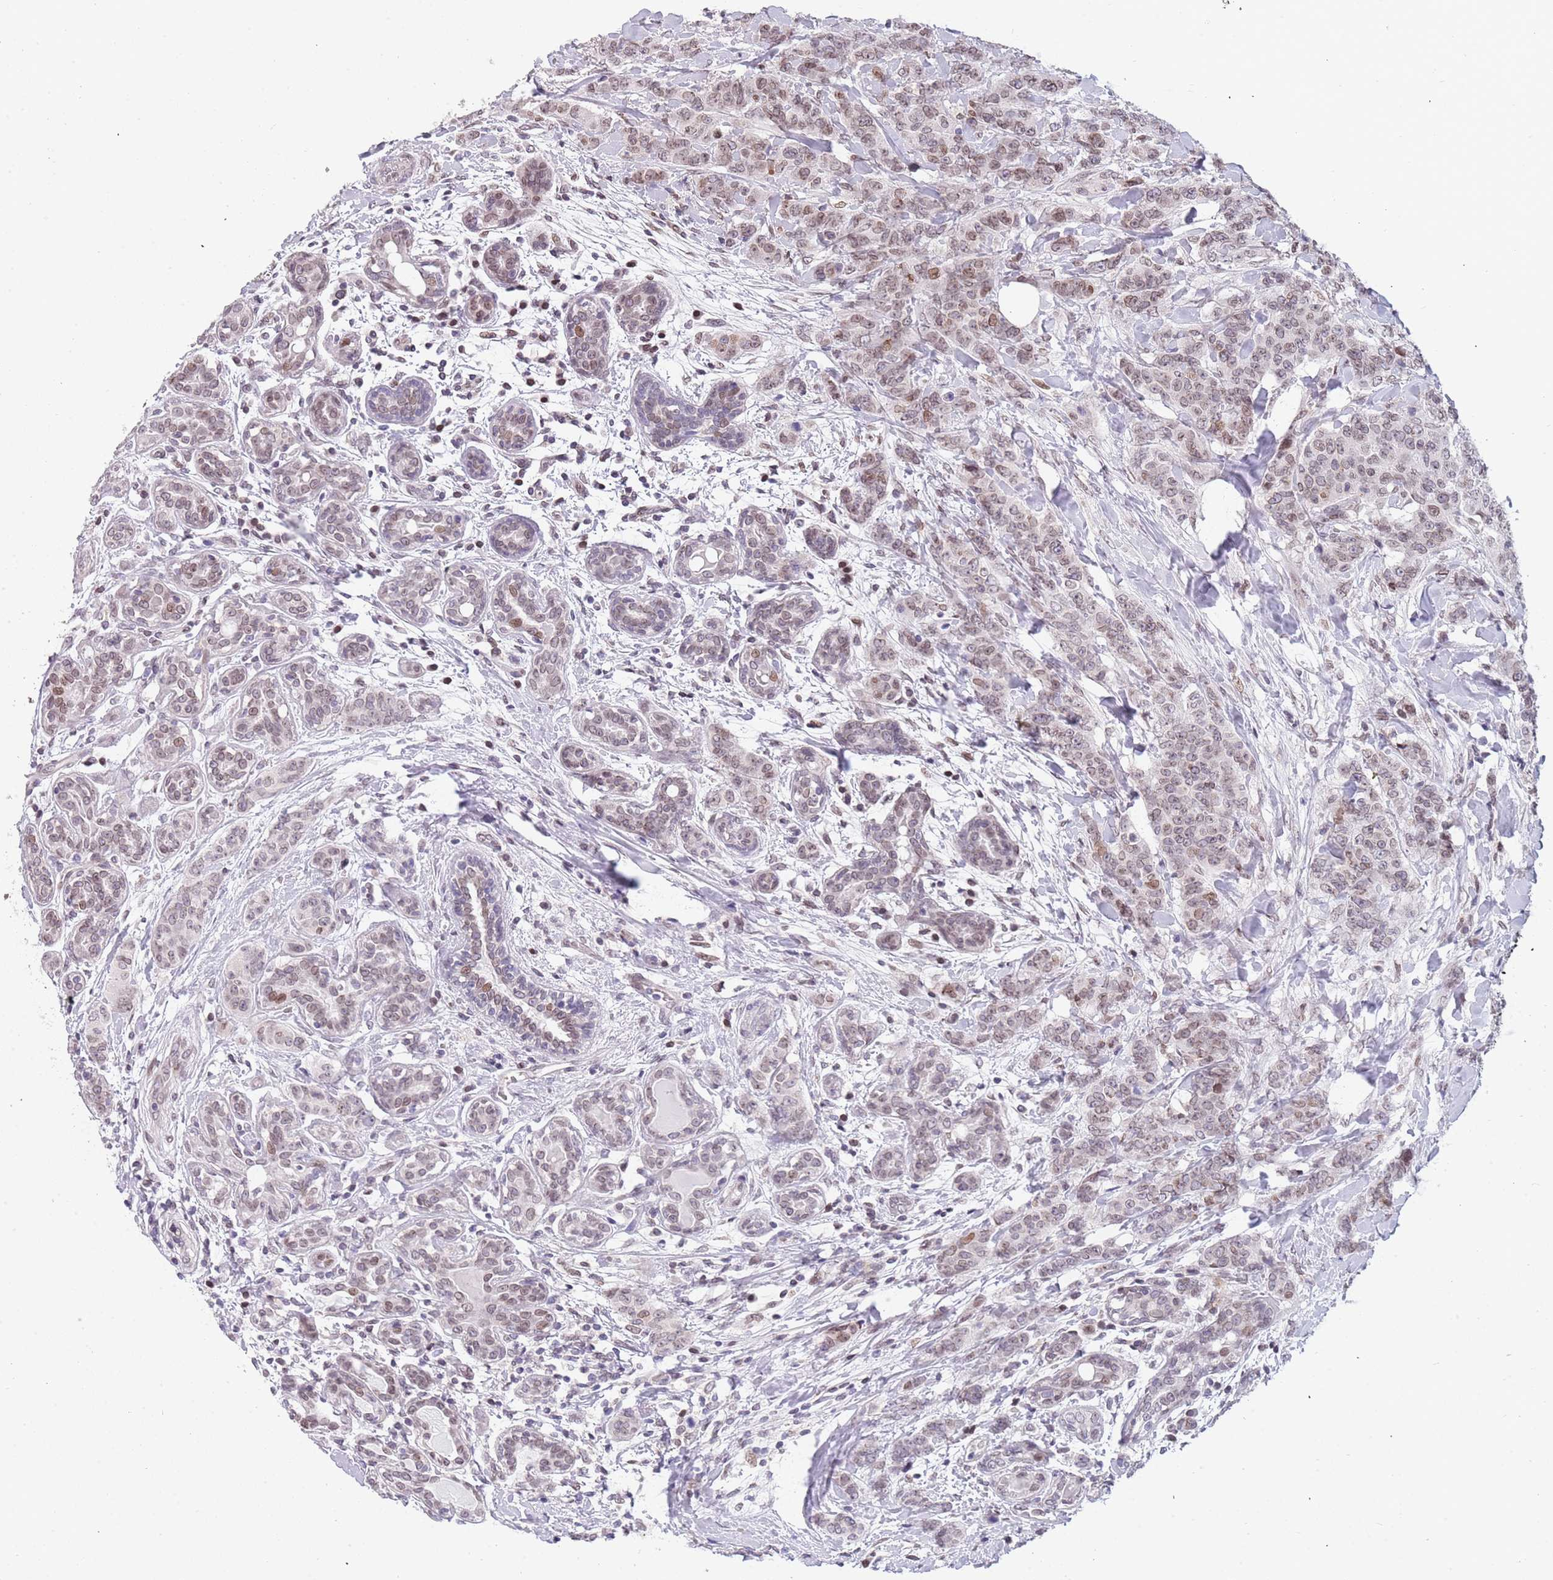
{"staining": {"intensity": "weak", "quantity": ">75%", "location": "nuclear"}, "tissue": "breast cancer", "cell_type": "Tumor cells", "image_type": "cancer", "snomed": [{"axis": "morphology", "description": "Duct carcinoma"}, {"axis": "topography", "description": "Breast"}], "caption": "Immunohistochemical staining of human breast cancer (infiltrating ductal carcinoma) demonstrates weak nuclear protein staining in approximately >75% of tumor cells. The staining was performed using DAB, with brown indicating positive protein expression. Nuclei are stained blue with hematoxylin.", "gene": "KLHDC2", "patient": {"sex": "female", "age": 40}}